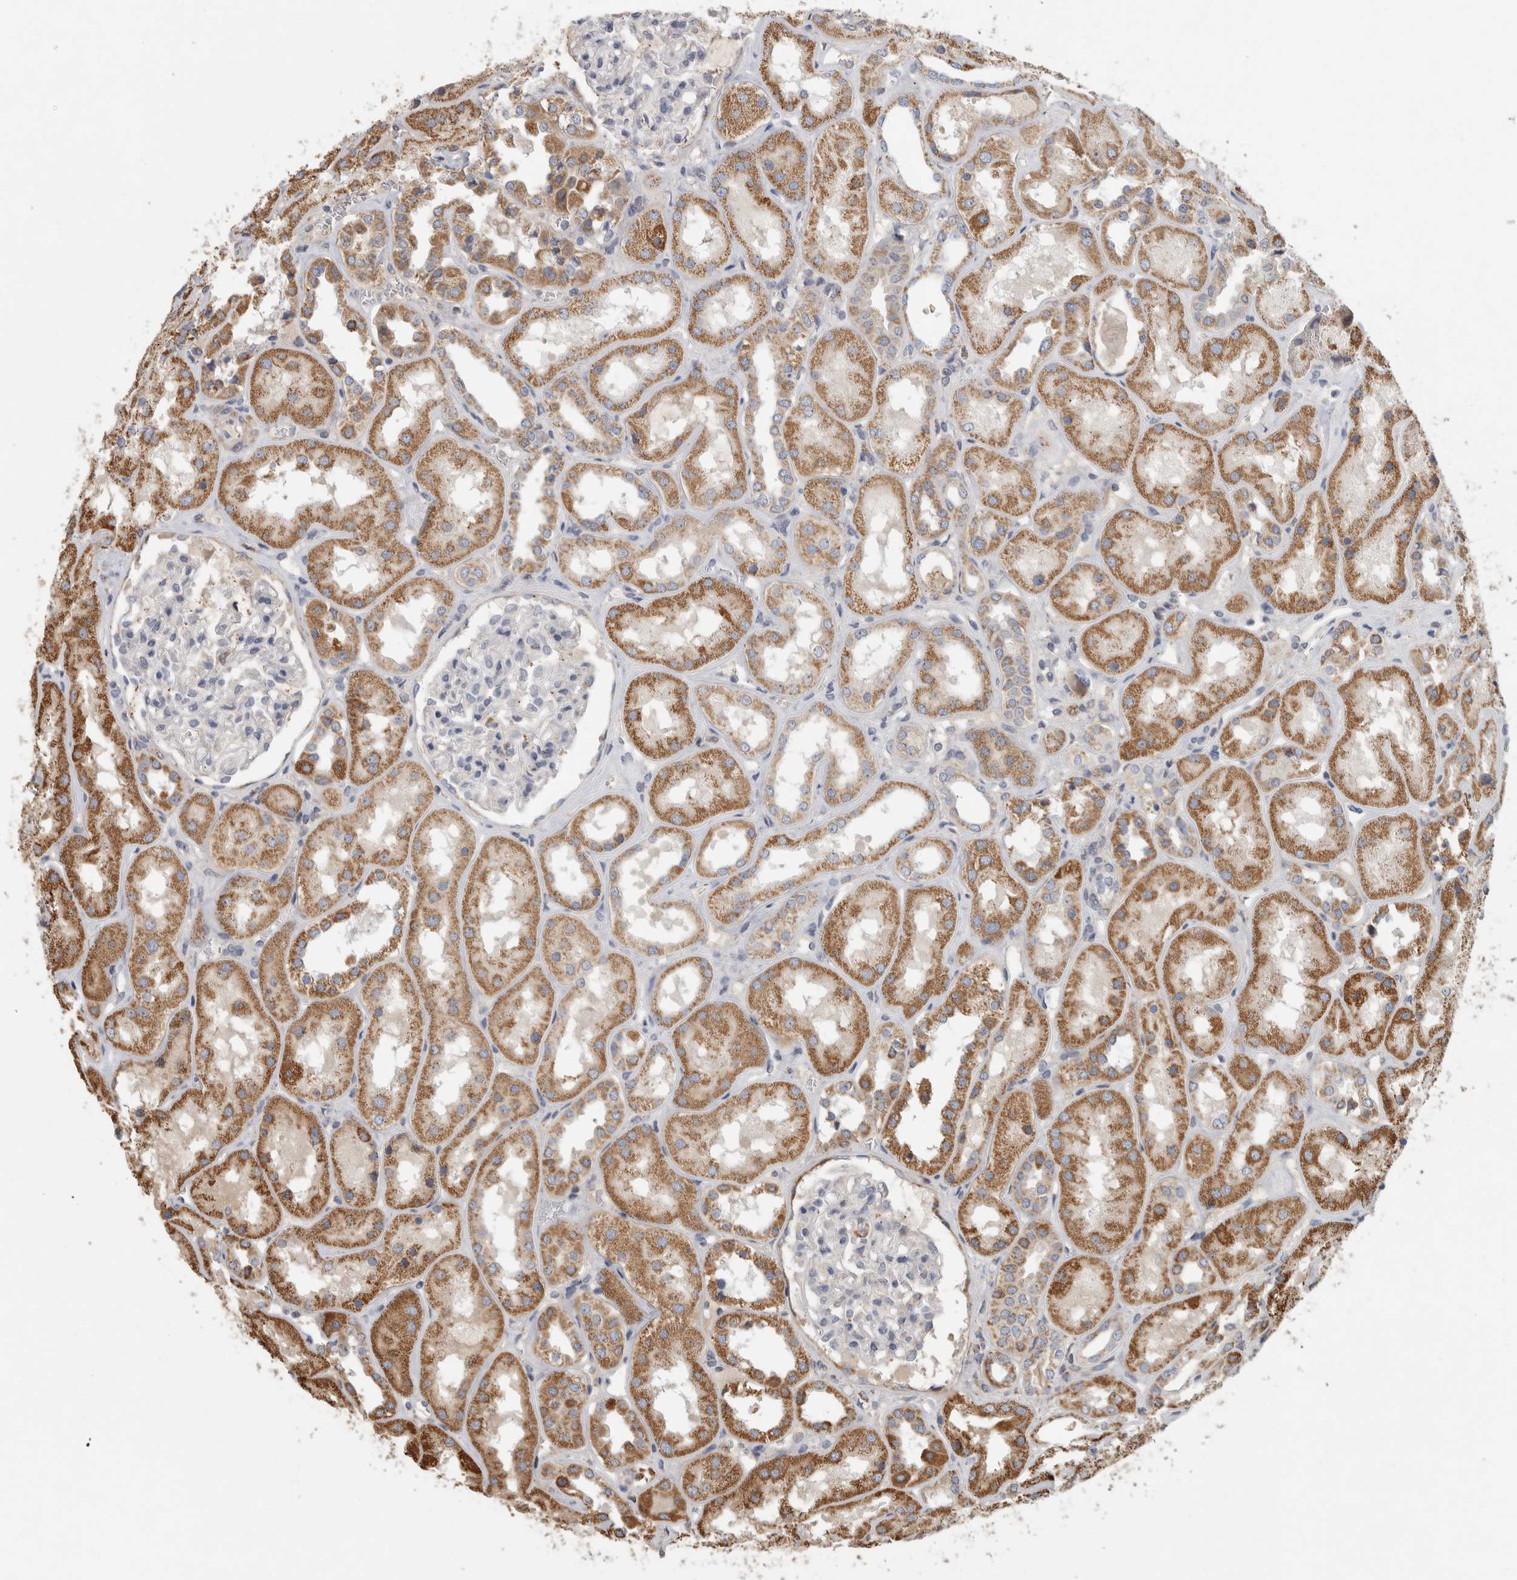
{"staining": {"intensity": "negative", "quantity": "none", "location": "none"}, "tissue": "kidney", "cell_type": "Cells in glomeruli", "image_type": "normal", "snomed": [{"axis": "morphology", "description": "Normal tissue, NOS"}, {"axis": "topography", "description": "Kidney"}], "caption": "This is an immunohistochemistry image of normal human kidney. There is no positivity in cells in glomeruli.", "gene": "ST8SIA1", "patient": {"sex": "male", "age": 70}}